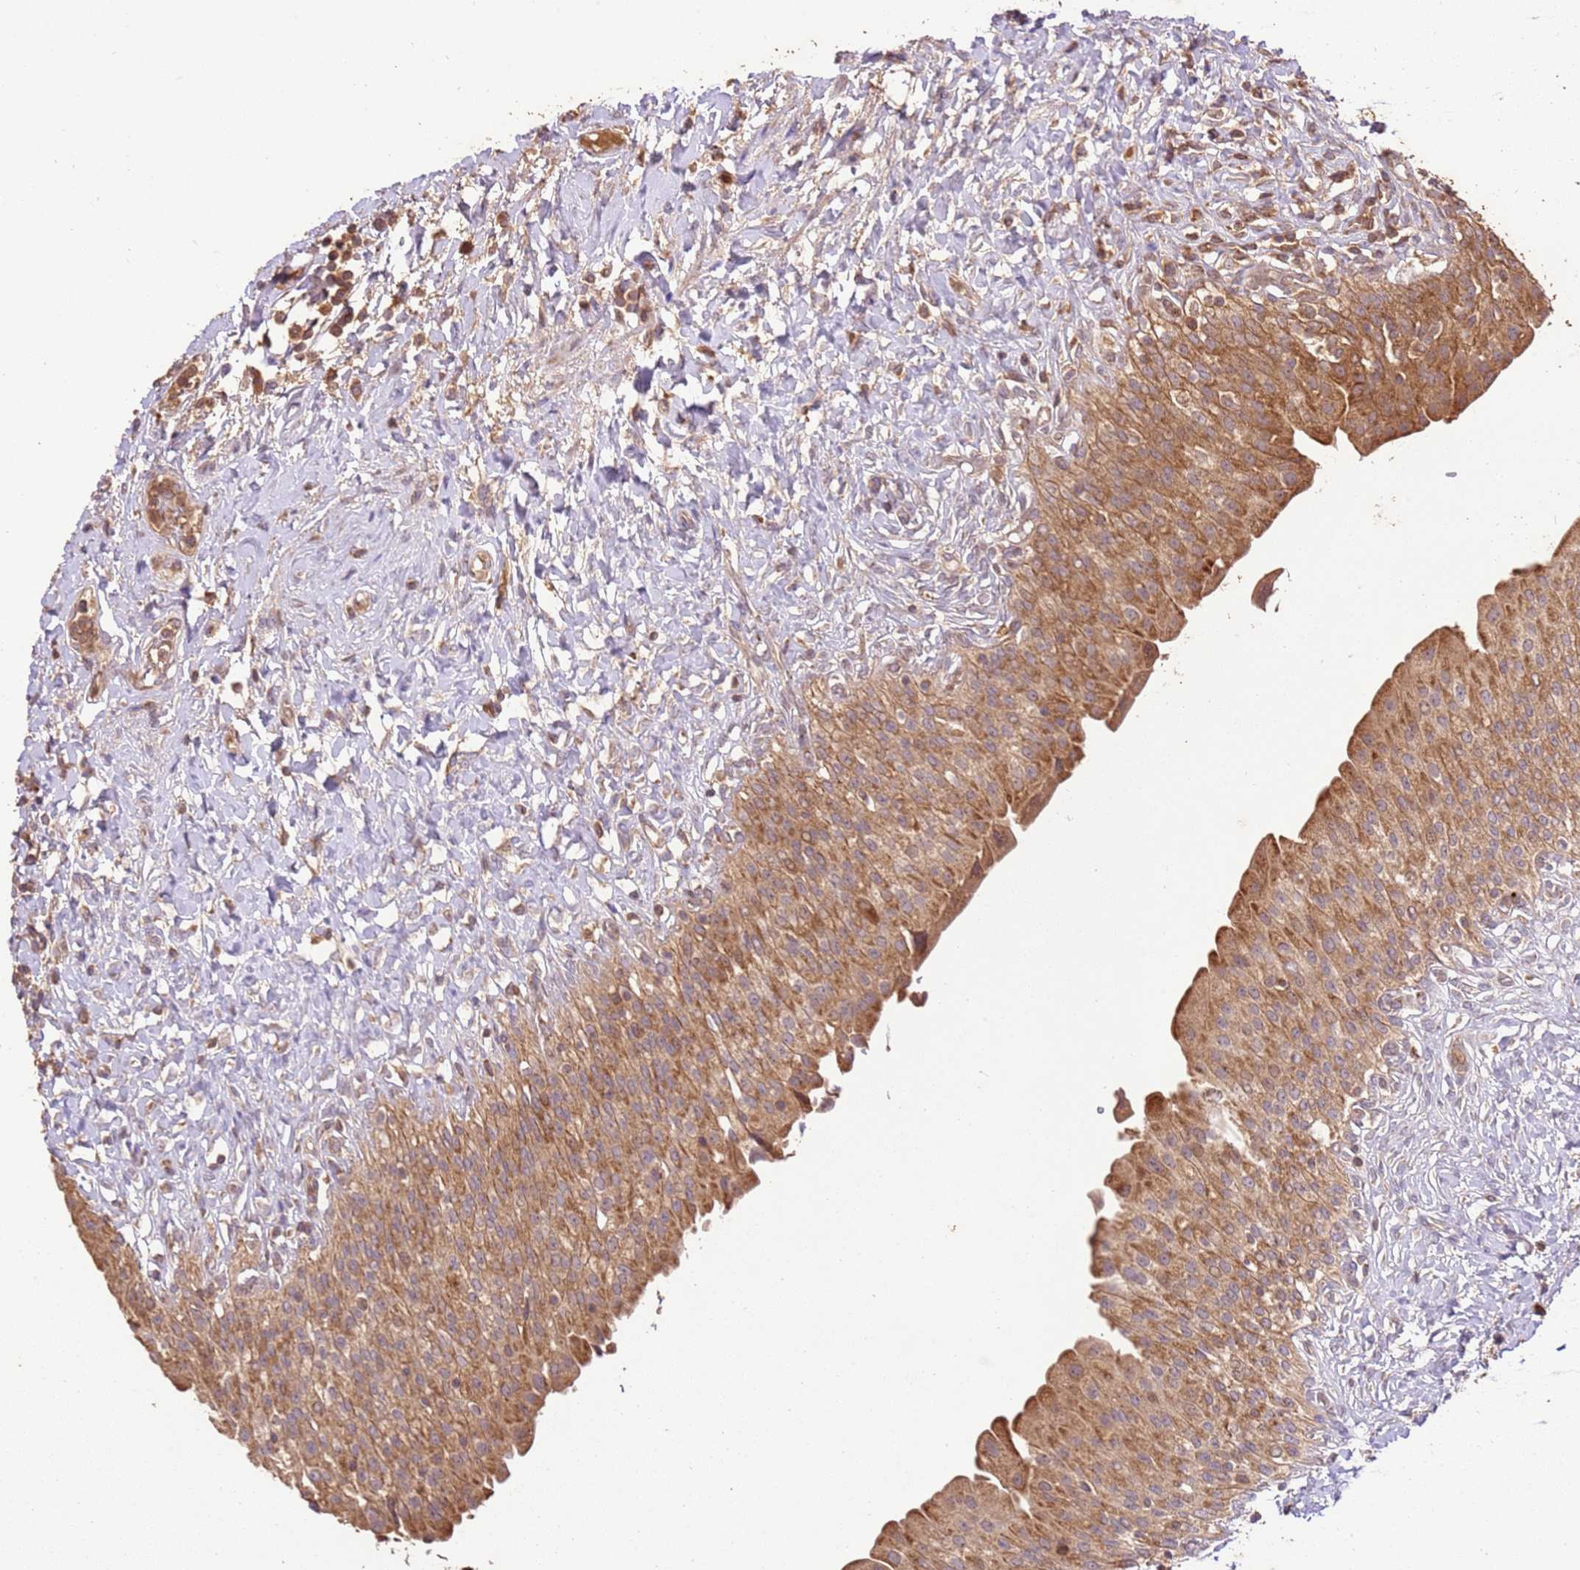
{"staining": {"intensity": "moderate", "quantity": ">75%", "location": "cytoplasmic/membranous"}, "tissue": "urinary bladder", "cell_type": "Urothelial cells", "image_type": "normal", "snomed": [{"axis": "morphology", "description": "Normal tissue, NOS"}, {"axis": "morphology", "description": "Inflammation, NOS"}, {"axis": "topography", "description": "Urinary bladder"}], "caption": "A brown stain shows moderate cytoplasmic/membranous staining of a protein in urothelial cells of normal human urinary bladder. Nuclei are stained in blue.", "gene": "LRRC28", "patient": {"sex": "male", "age": 64}}